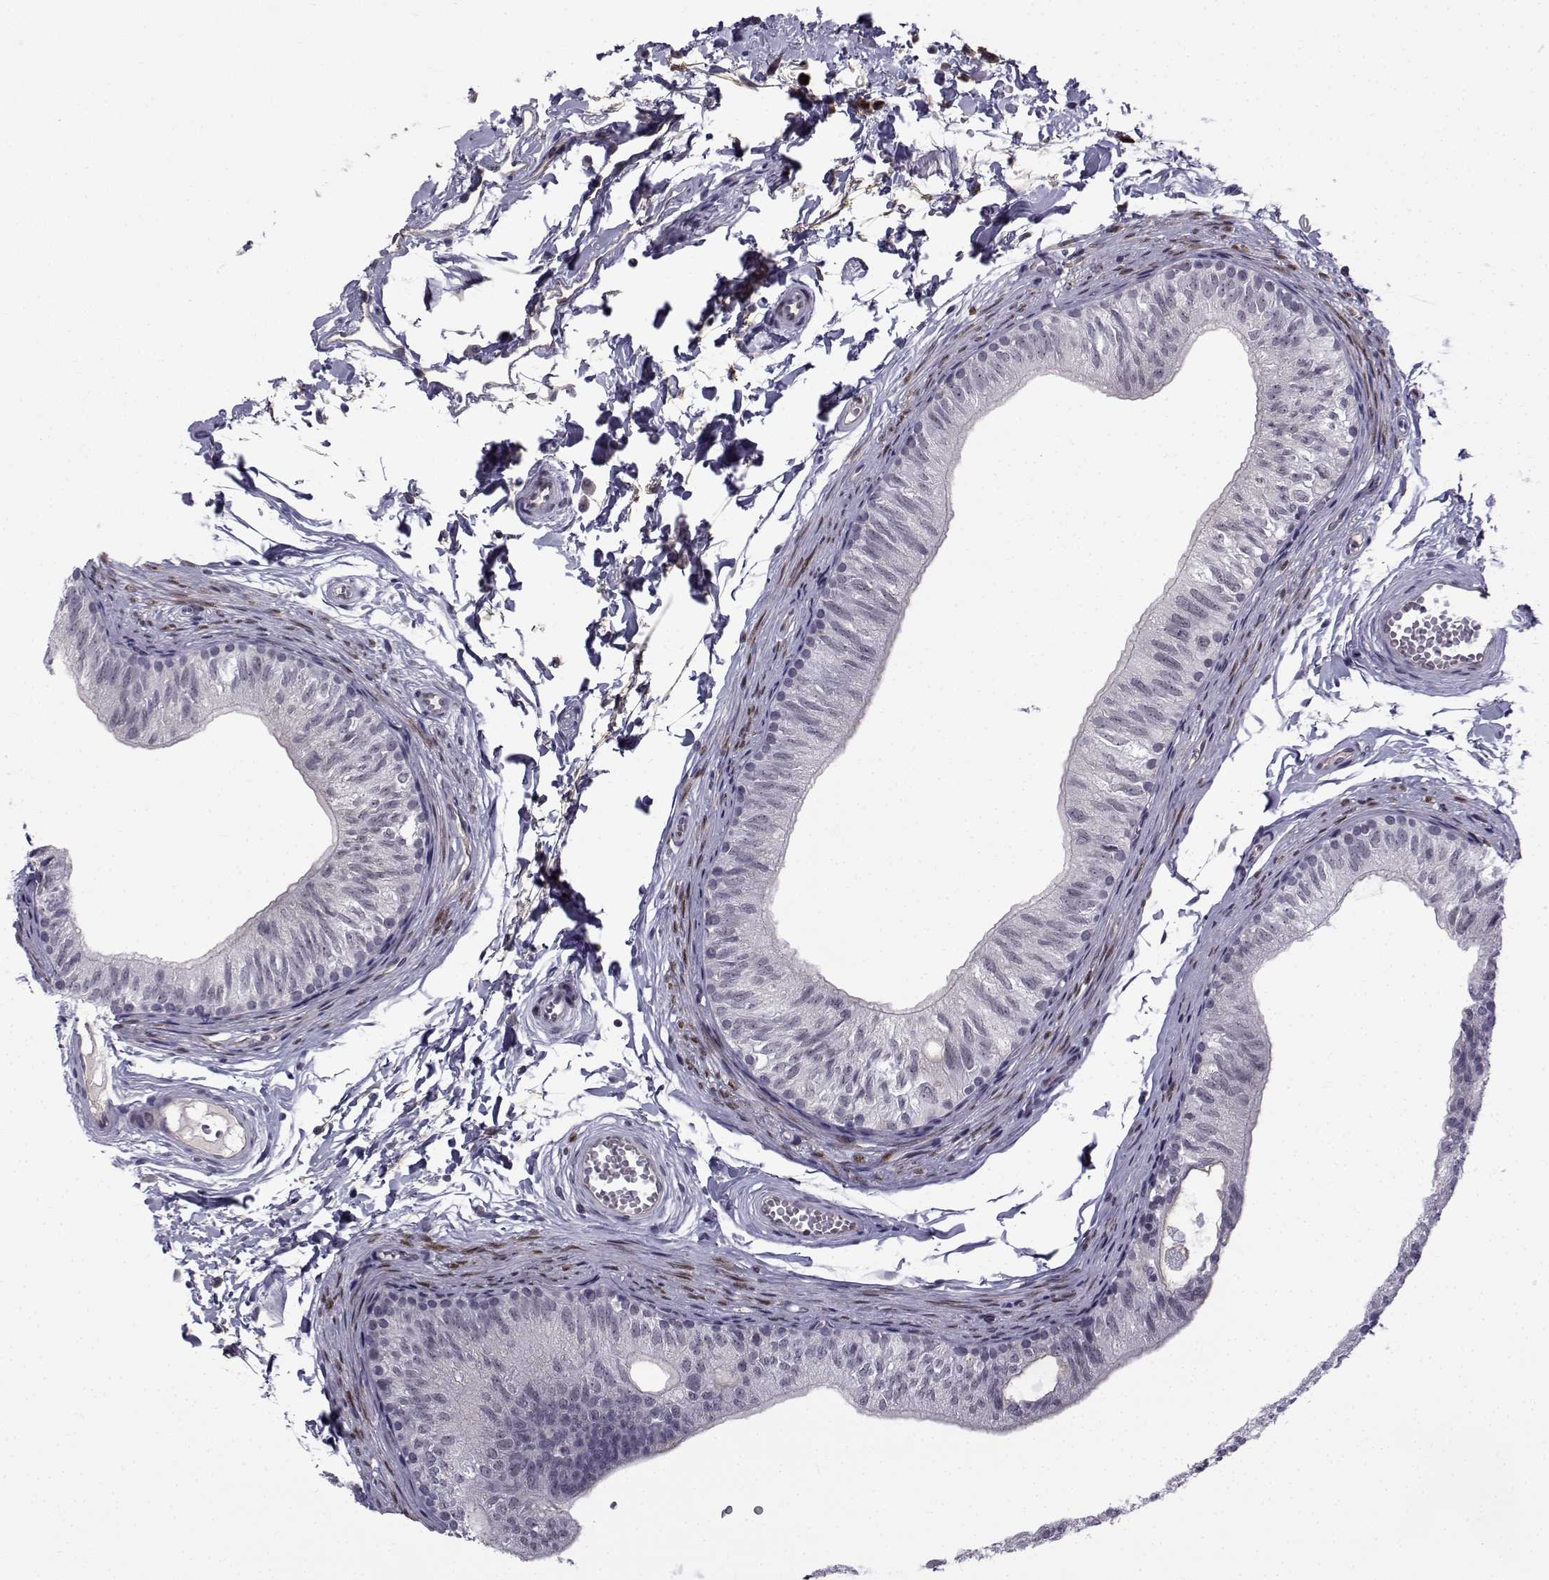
{"staining": {"intensity": "negative", "quantity": "none", "location": "none"}, "tissue": "epididymis", "cell_type": "Glandular cells", "image_type": "normal", "snomed": [{"axis": "morphology", "description": "Normal tissue, NOS"}, {"axis": "topography", "description": "Epididymis"}], "caption": "This is an immunohistochemistry (IHC) histopathology image of normal epididymis. There is no positivity in glandular cells.", "gene": "RBM24", "patient": {"sex": "male", "age": 22}}